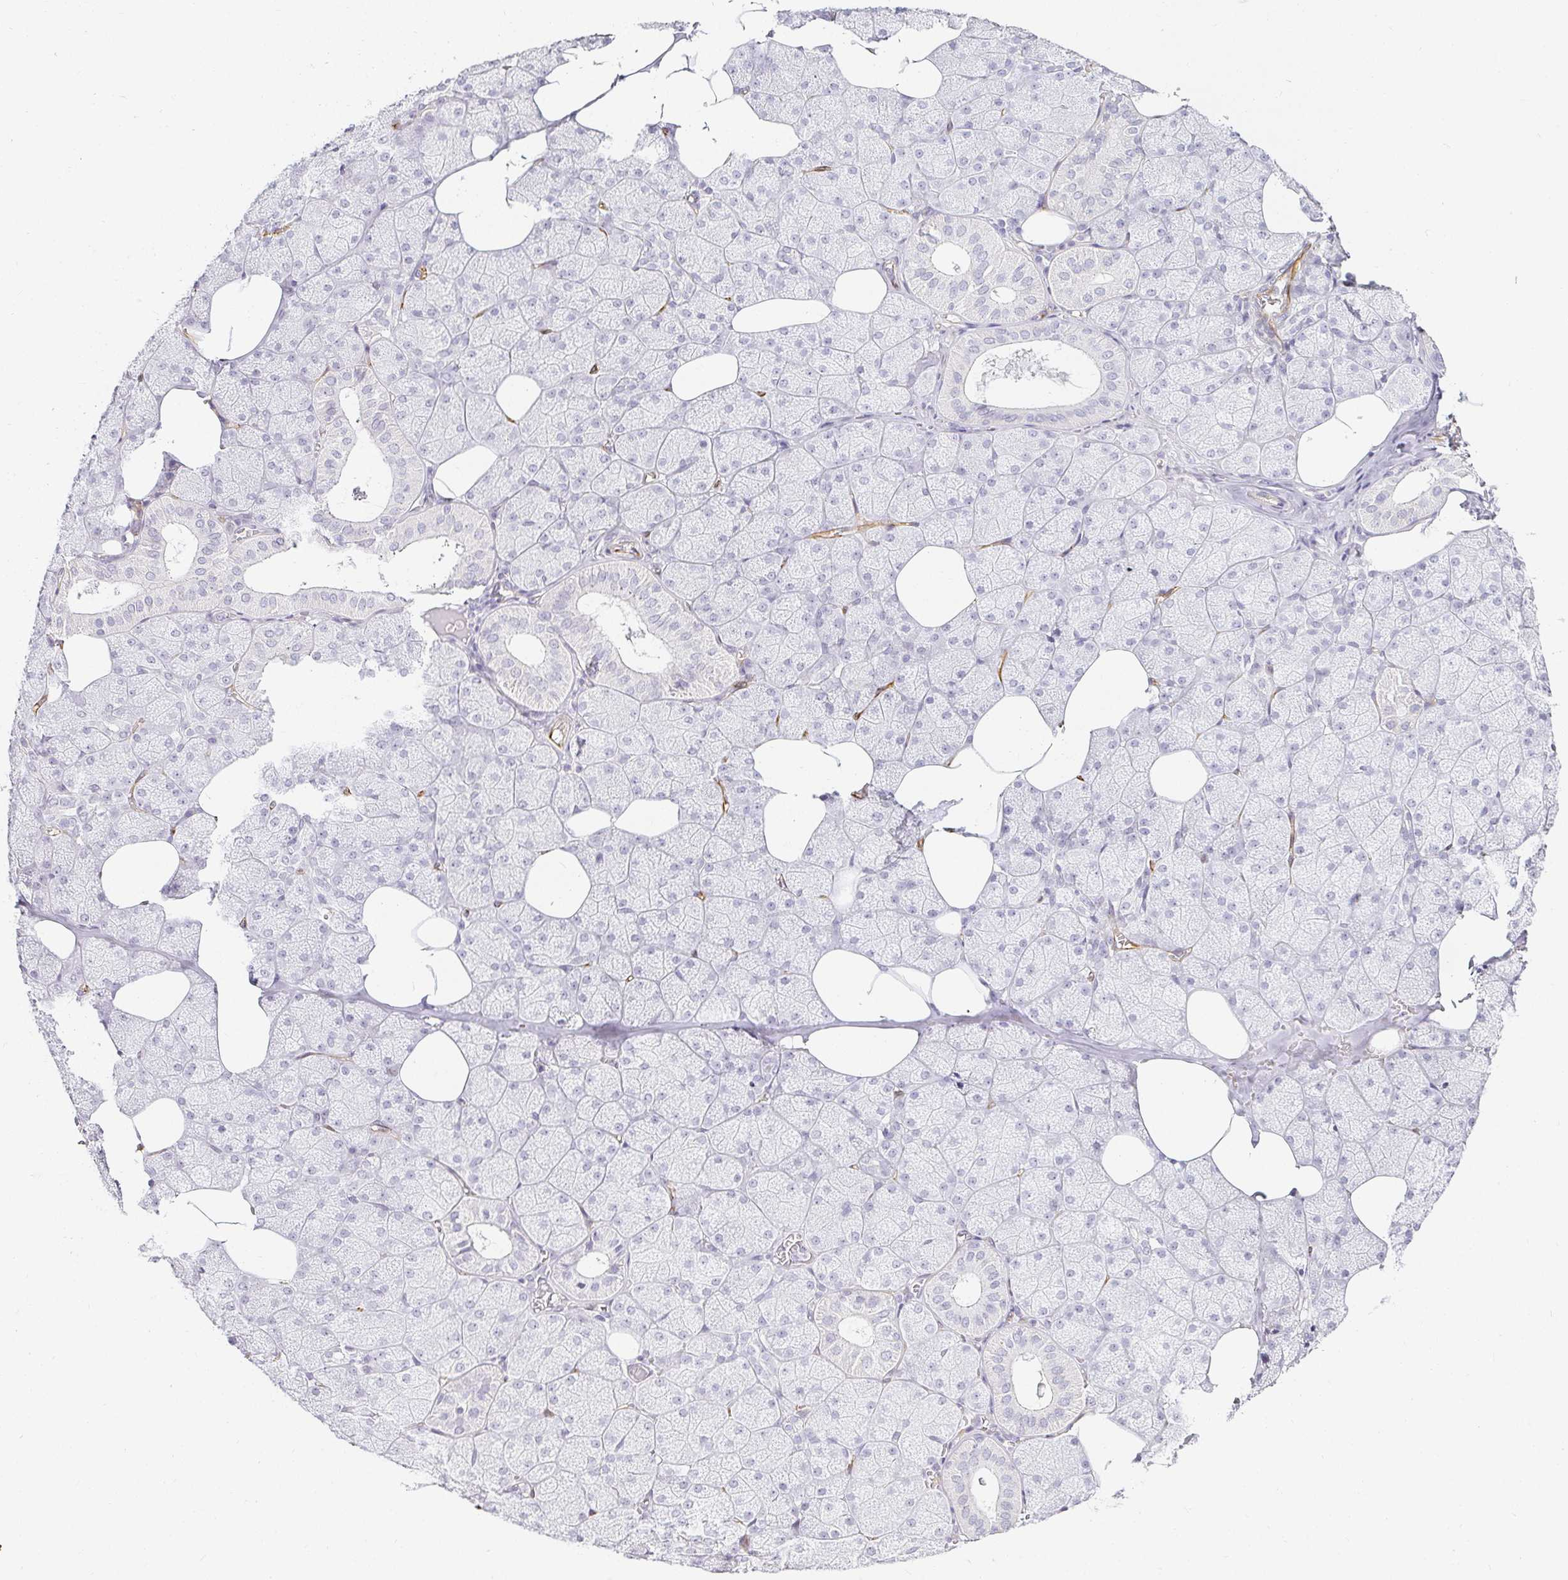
{"staining": {"intensity": "negative", "quantity": "none", "location": "none"}, "tissue": "salivary gland", "cell_type": "Glandular cells", "image_type": "normal", "snomed": [{"axis": "morphology", "description": "Normal tissue, NOS"}, {"axis": "topography", "description": "Salivary gland"}, {"axis": "topography", "description": "Peripheral nerve tissue"}], "caption": "The histopathology image exhibits no significant staining in glandular cells of salivary gland.", "gene": "ACAN", "patient": {"sex": "male", "age": 38}}